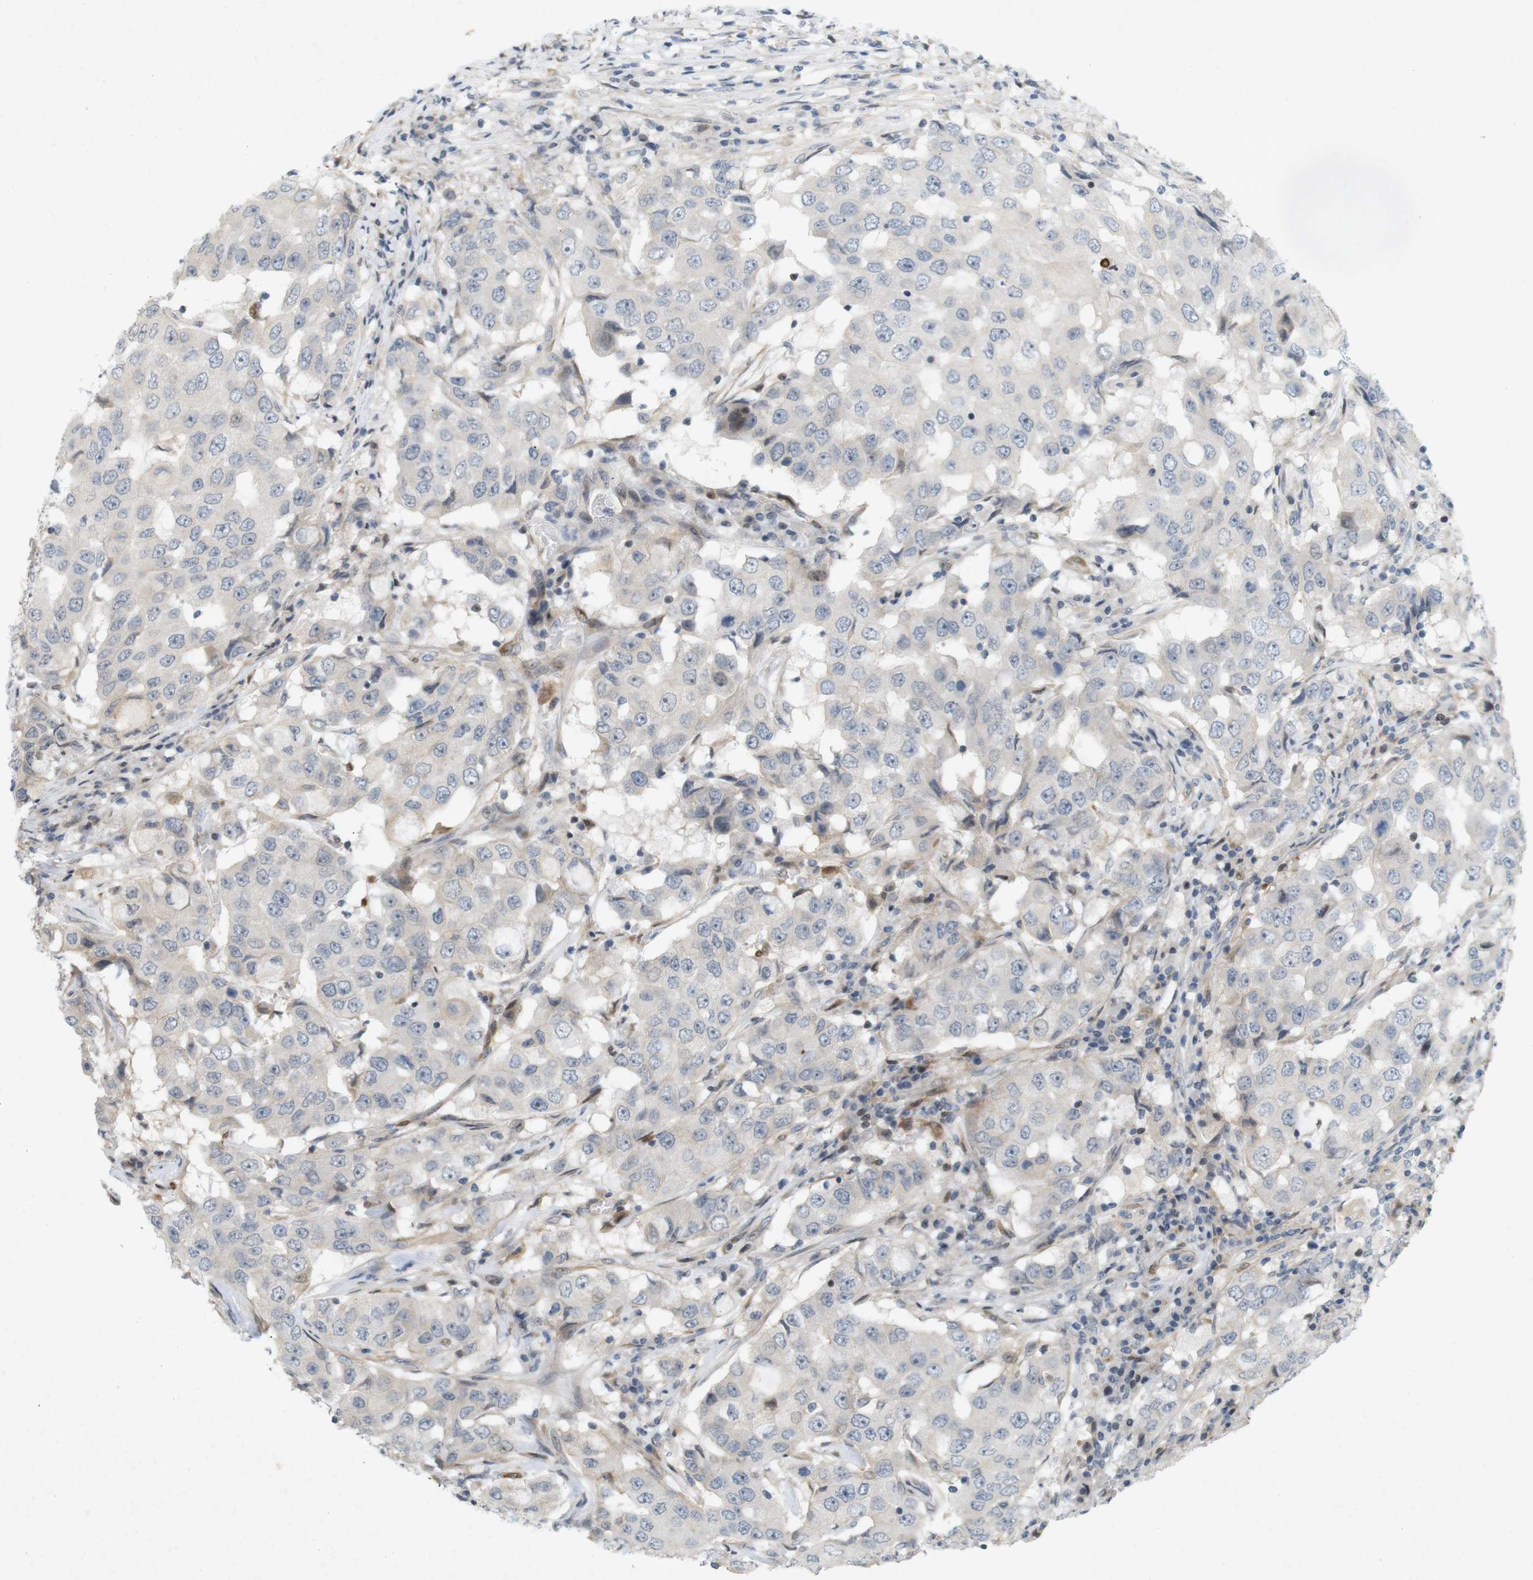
{"staining": {"intensity": "negative", "quantity": "none", "location": "none"}, "tissue": "breast cancer", "cell_type": "Tumor cells", "image_type": "cancer", "snomed": [{"axis": "morphology", "description": "Duct carcinoma"}, {"axis": "topography", "description": "Breast"}], "caption": "This histopathology image is of breast intraductal carcinoma stained with IHC to label a protein in brown with the nuclei are counter-stained blue. There is no staining in tumor cells.", "gene": "PPP1R14A", "patient": {"sex": "female", "age": 27}}